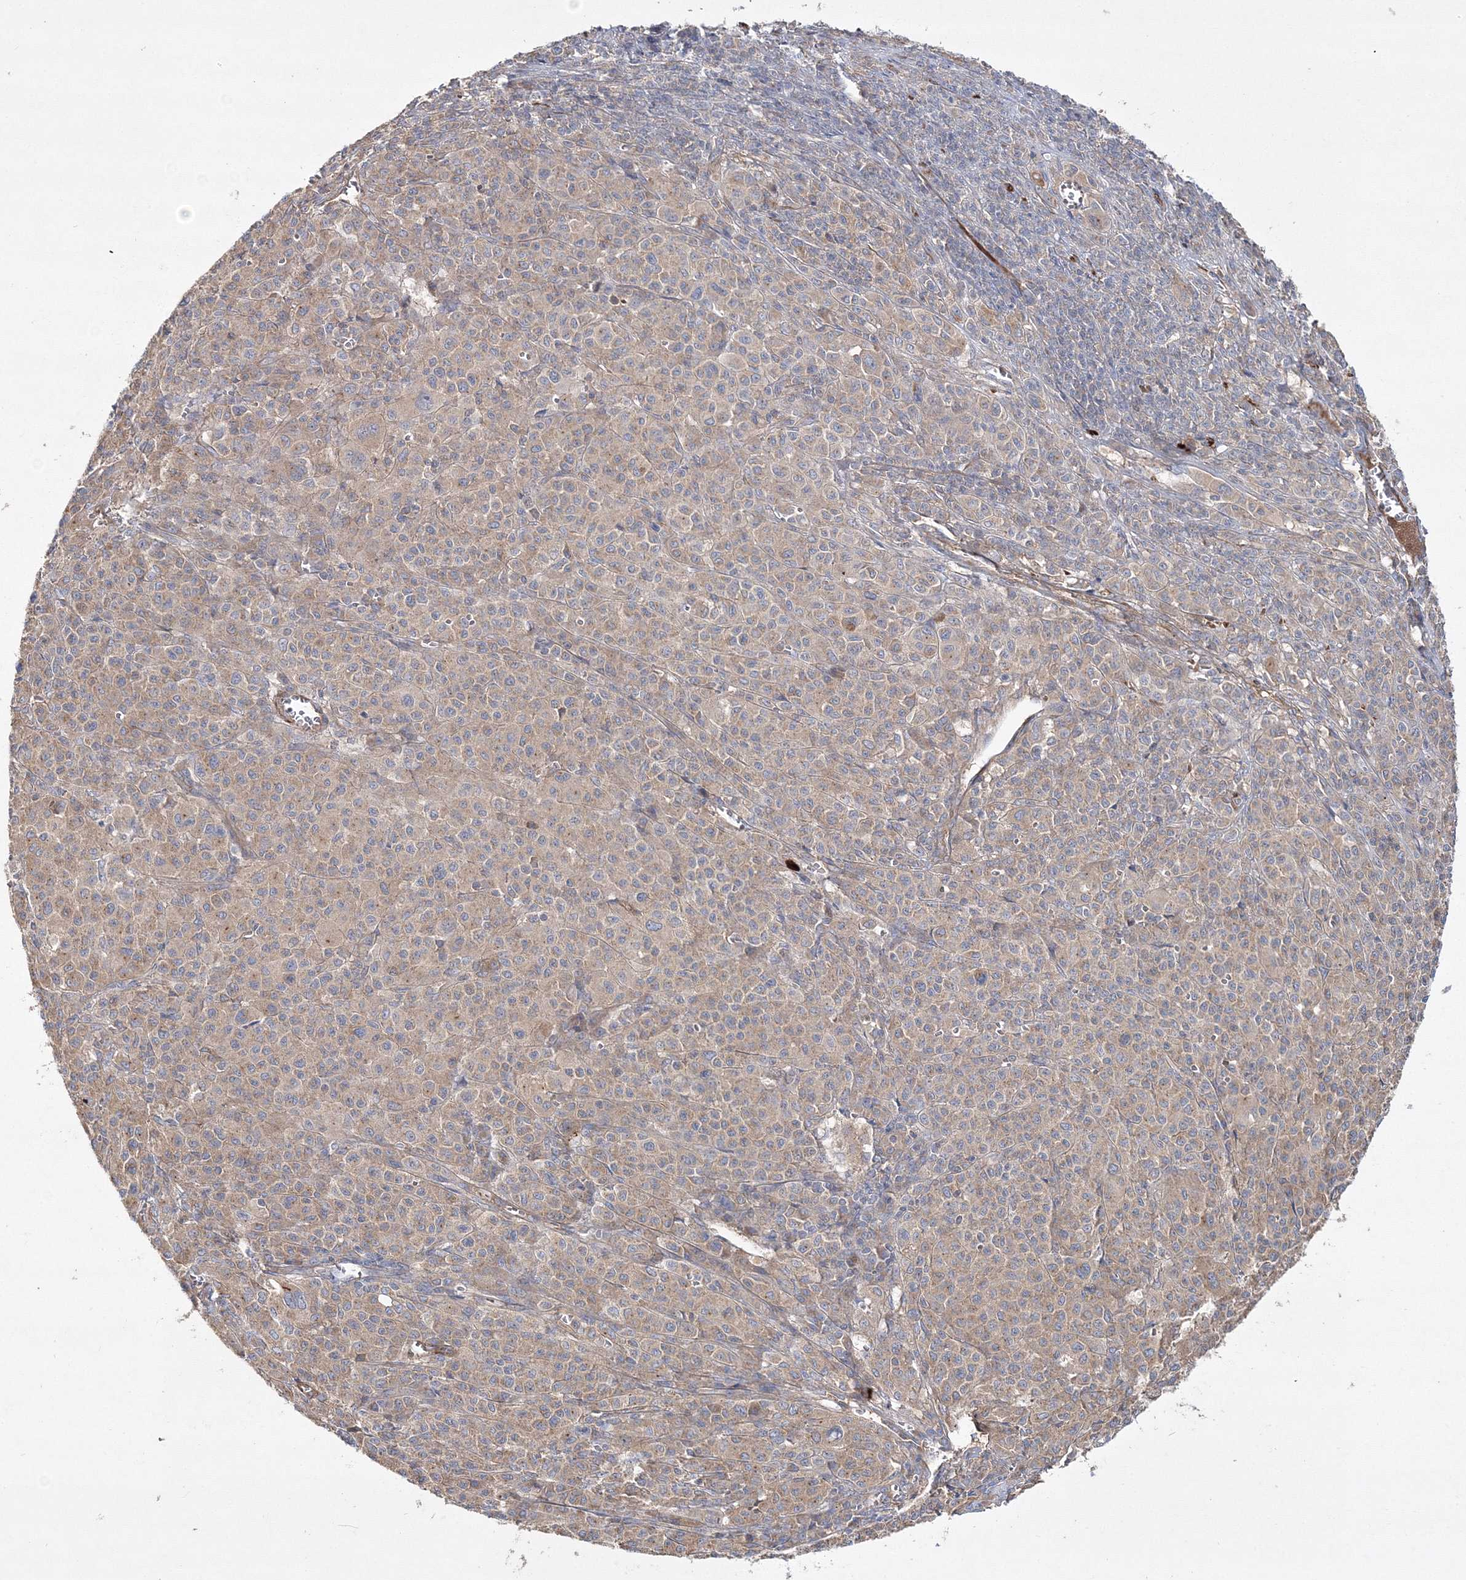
{"staining": {"intensity": "weak", "quantity": ">75%", "location": "cytoplasmic/membranous"}, "tissue": "melanoma", "cell_type": "Tumor cells", "image_type": "cancer", "snomed": [{"axis": "morphology", "description": "Malignant melanoma, Metastatic site"}, {"axis": "topography", "description": "Skin"}], "caption": "This is an image of immunohistochemistry (IHC) staining of melanoma, which shows weak positivity in the cytoplasmic/membranous of tumor cells.", "gene": "ZSWIM6", "patient": {"sex": "female", "age": 74}}